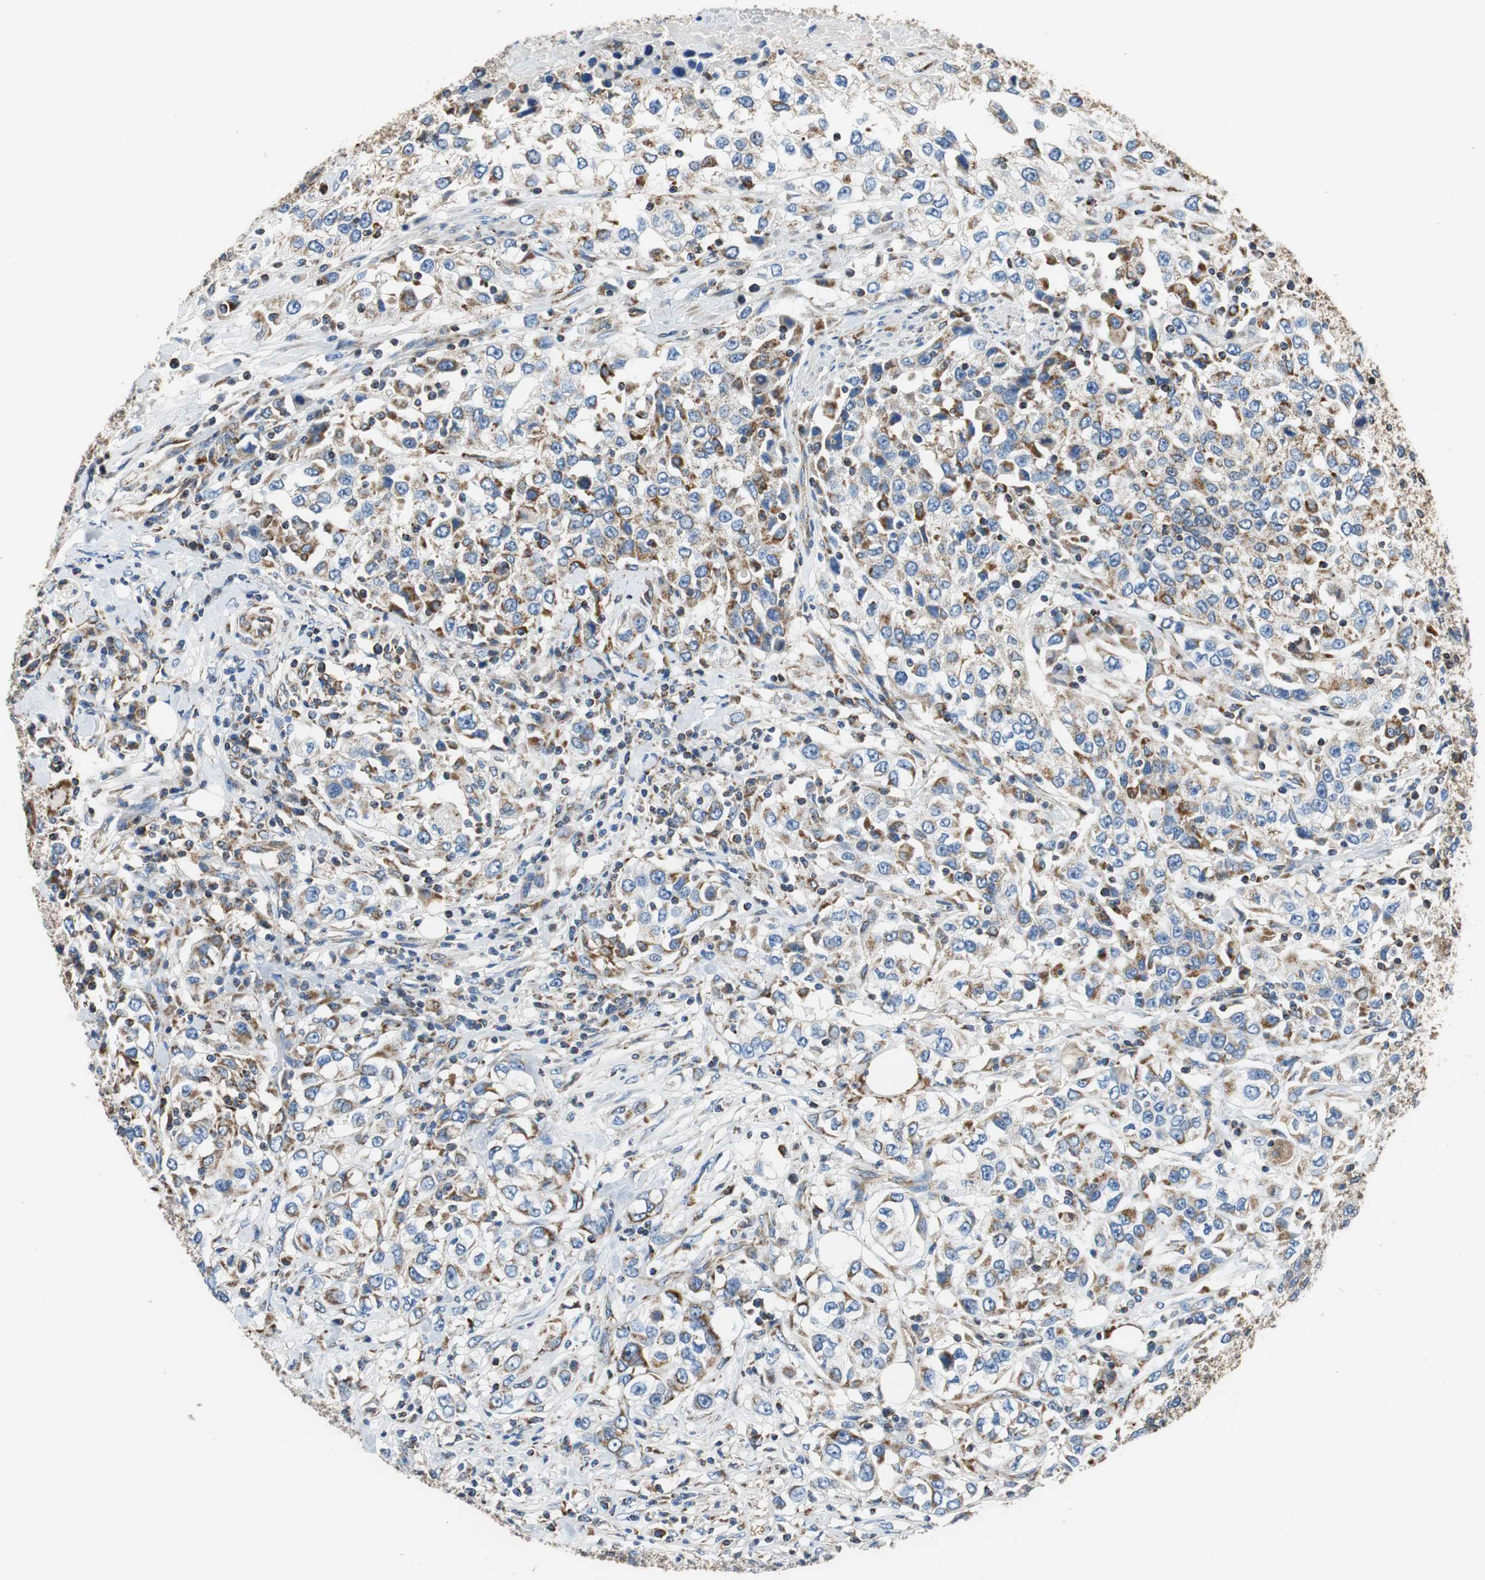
{"staining": {"intensity": "moderate", "quantity": "<25%", "location": "cytoplasmic/membranous"}, "tissue": "urothelial cancer", "cell_type": "Tumor cells", "image_type": "cancer", "snomed": [{"axis": "morphology", "description": "Urothelial carcinoma, High grade"}, {"axis": "topography", "description": "Urinary bladder"}], "caption": "Approximately <25% of tumor cells in human urothelial carcinoma (high-grade) reveal moderate cytoplasmic/membranous protein staining as visualized by brown immunohistochemical staining.", "gene": "GSTK1", "patient": {"sex": "female", "age": 80}}